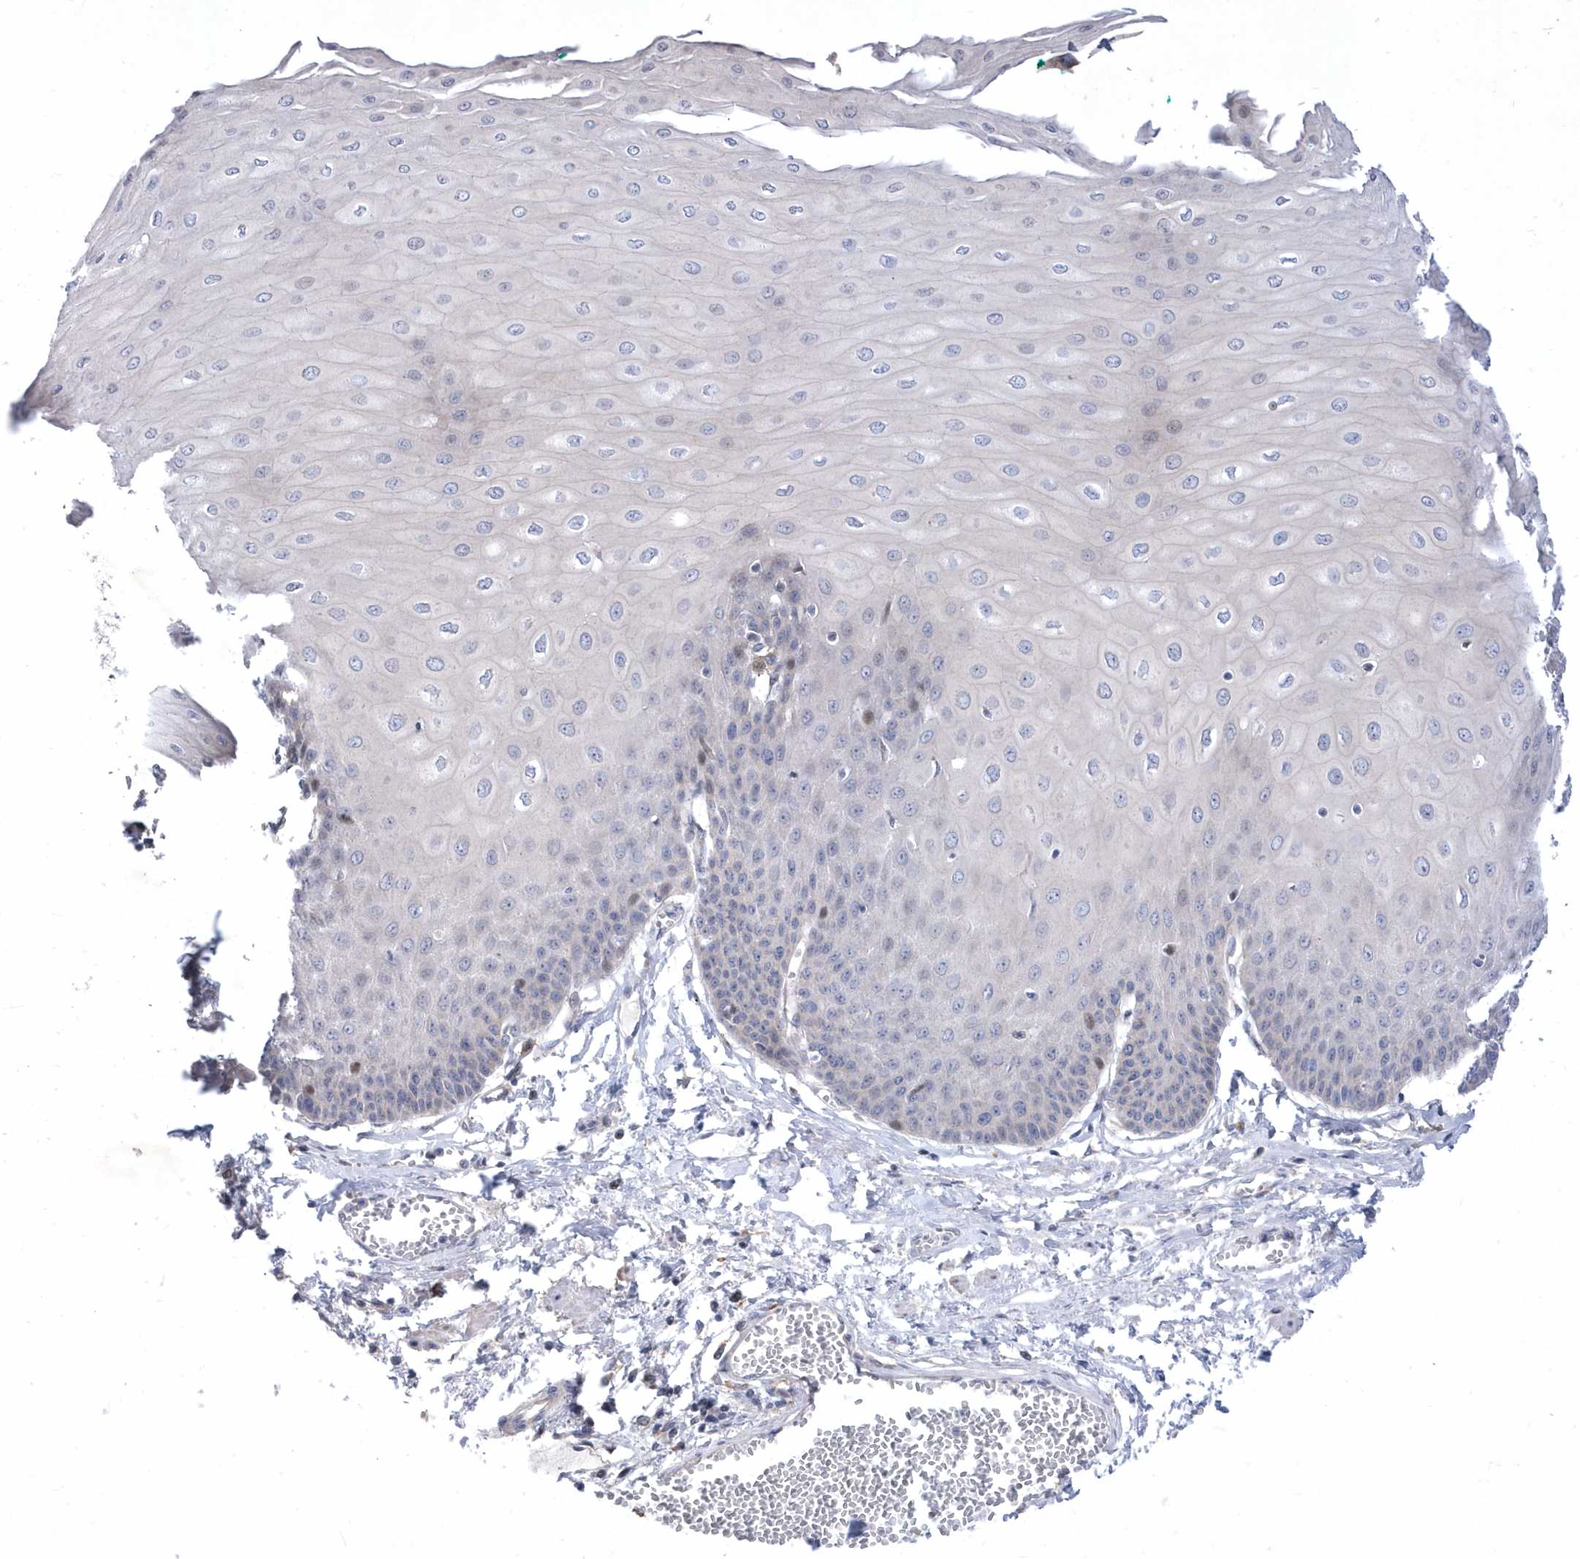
{"staining": {"intensity": "weak", "quantity": "<25%", "location": "cytoplasmic/membranous"}, "tissue": "esophagus", "cell_type": "Squamous epithelial cells", "image_type": "normal", "snomed": [{"axis": "morphology", "description": "Normal tissue, NOS"}, {"axis": "topography", "description": "Esophagus"}], "caption": "The image reveals no significant staining in squamous epithelial cells of esophagus. The staining was performed using DAB (3,3'-diaminobenzidine) to visualize the protein expression in brown, while the nuclei were stained in blue with hematoxylin (Magnification: 20x).", "gene": "LONRF2", "patient": {"sex": "male", "age": 60}}